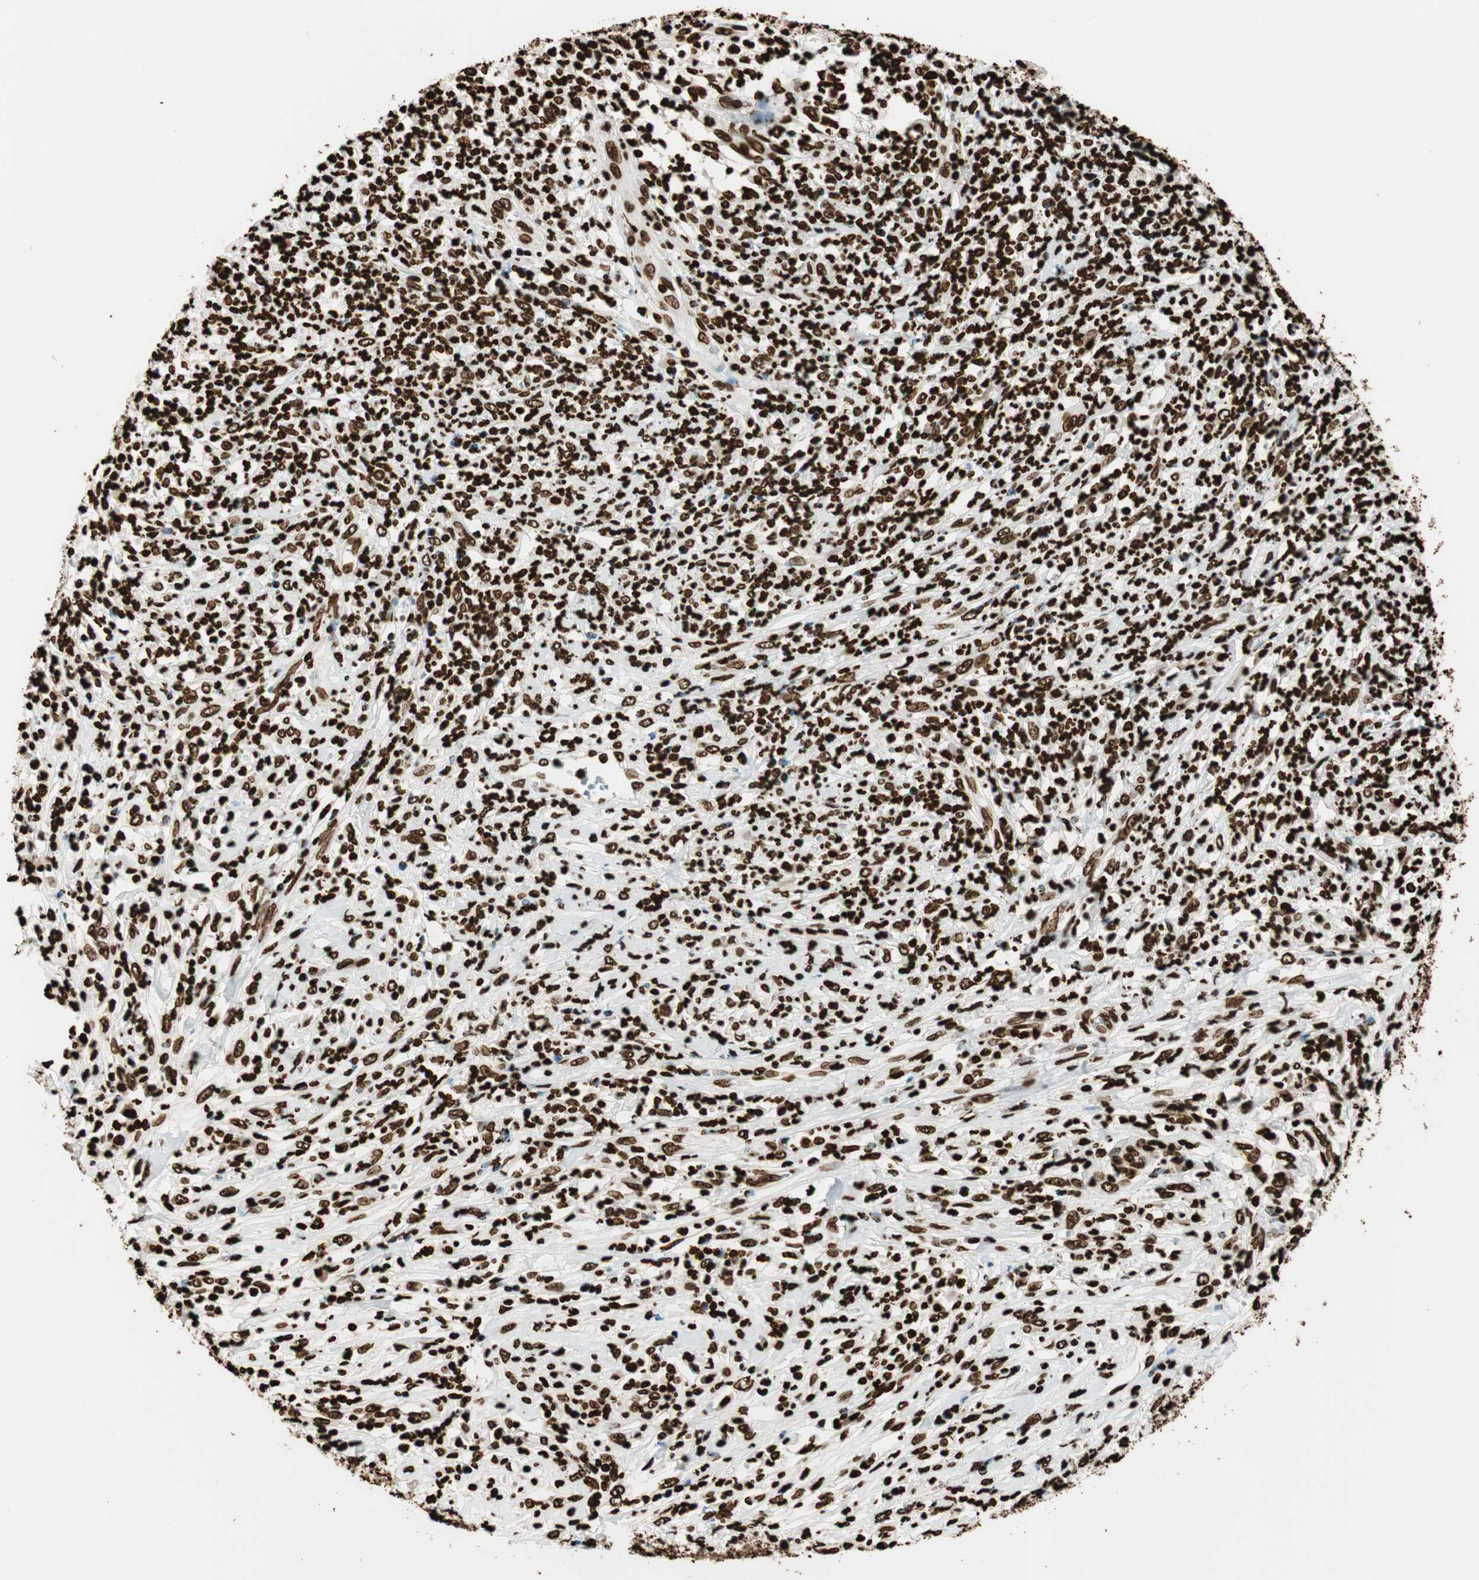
{"staining": {"intensity": "strong", "quantity": ">75%", "location": "nuclear"}, "tissue": "cervical cancer", "cell_type": "Tumor cells", "image_type": "cancer", "snomed": [{"axis": "morphology", "description": "Squamous cell carcinoma, NOS"}, {"axis": "topography", "description": "Cervix"}], "caption": "Human cervical cancer stained for a protein (brown) displays strong nuclear positive expression in about >75% of tumor cells.", "gene": "GLI2", "patient": {"sex": "female", "age": 32}}